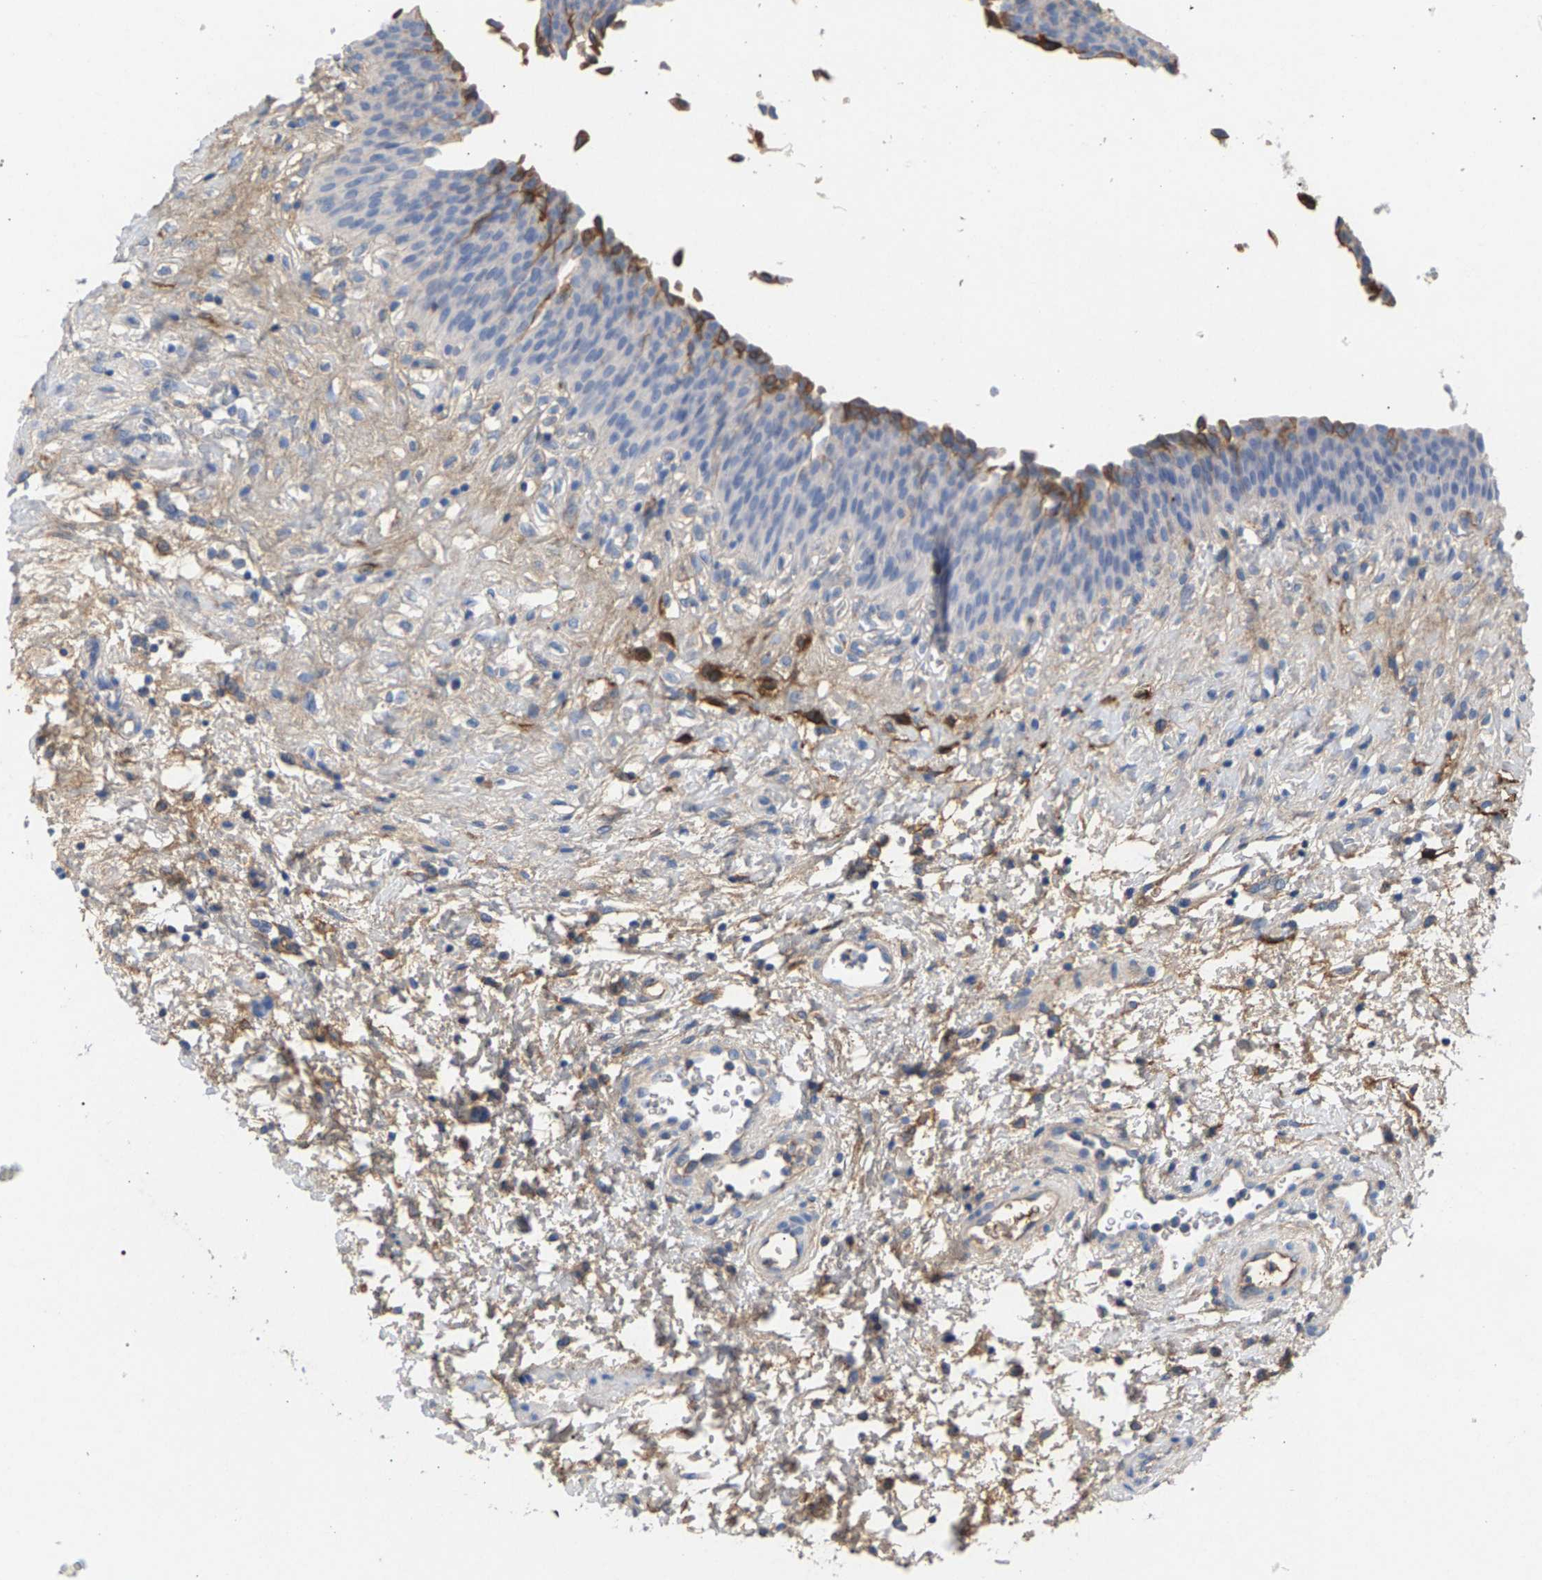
{"staining": {"intensity": "moderate", "quantity": "<25%", "location": "cytoplasmic/membranous"}, "tissue": "urinary bladder", "cell_type": "Urothelial cells", "image_type": "normal", "snomed": [{"axis": "morphology", "description": "Normal tissue, NOS"}, {"axis": "morphology", "description": "Dysplasia, NOS"}, {"axis": "topography", "description": "Urinary bladder"}], "caption": "Urinary bladder stained with a brown dye exhibits moderate cytoplasmic/membranous positive staining in about <25% of urothelial cells.", "gene": "APOH", "patient": {"sex": "male", "age": 35}}